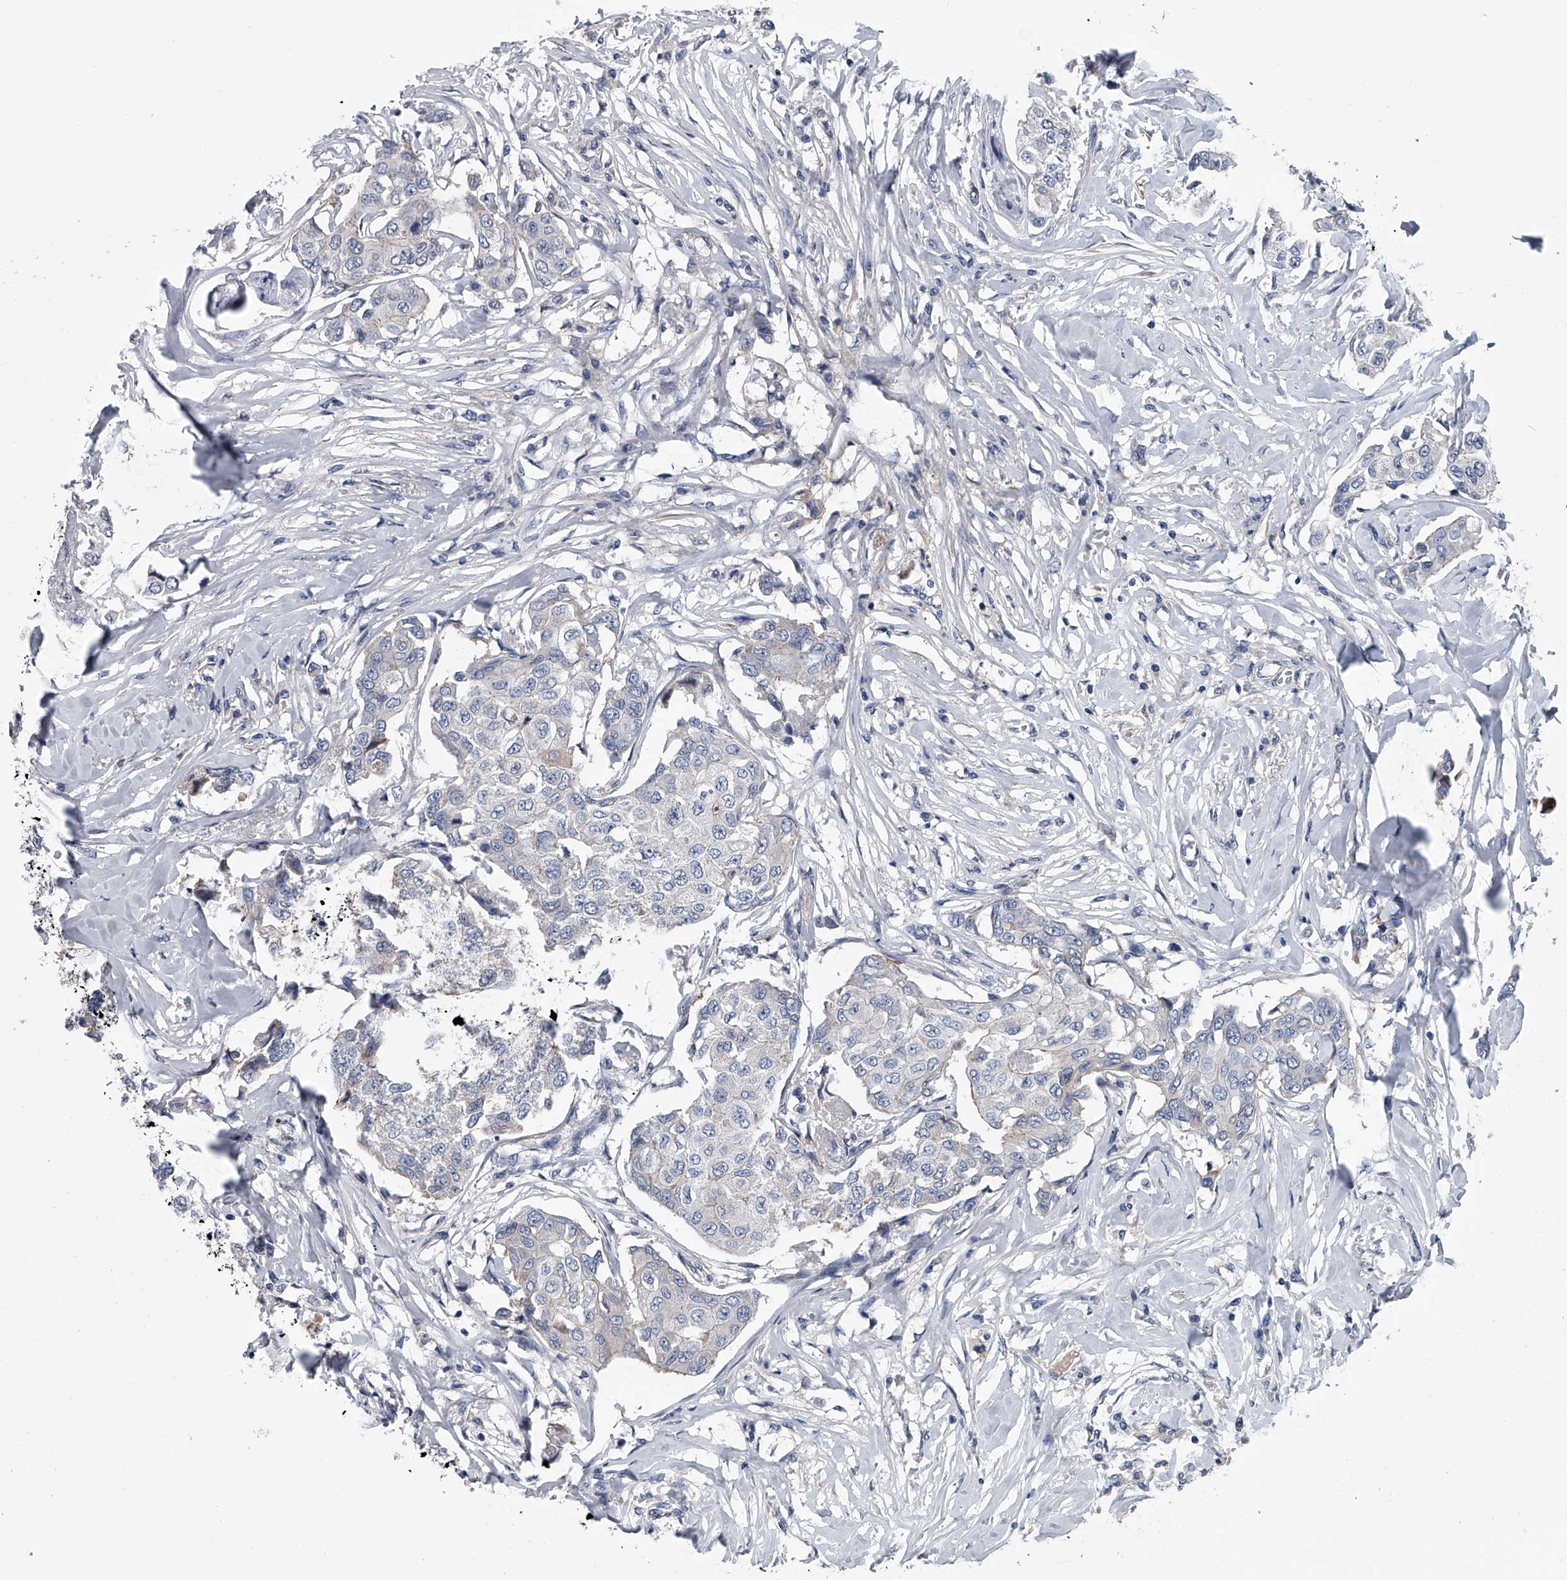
{"staining": {"intensity": "negative", "quantity": "none", "location": "none"}, "tissue": "breast cancer", "cell_type": "Tumor cells", "image_type": "cancer", "snomed": [{"axis": "morphology", "description": "Duct carcinoma"}, {"axis": "topography", "description": "Breast"}], "caption": "The IHC histopathology image has no significant expression in tumor cells of breast cancer (invasive ductal carcinoma) tissue.", "gene": "ABCG1", "patient": {"sex": "female", "age": 80}}